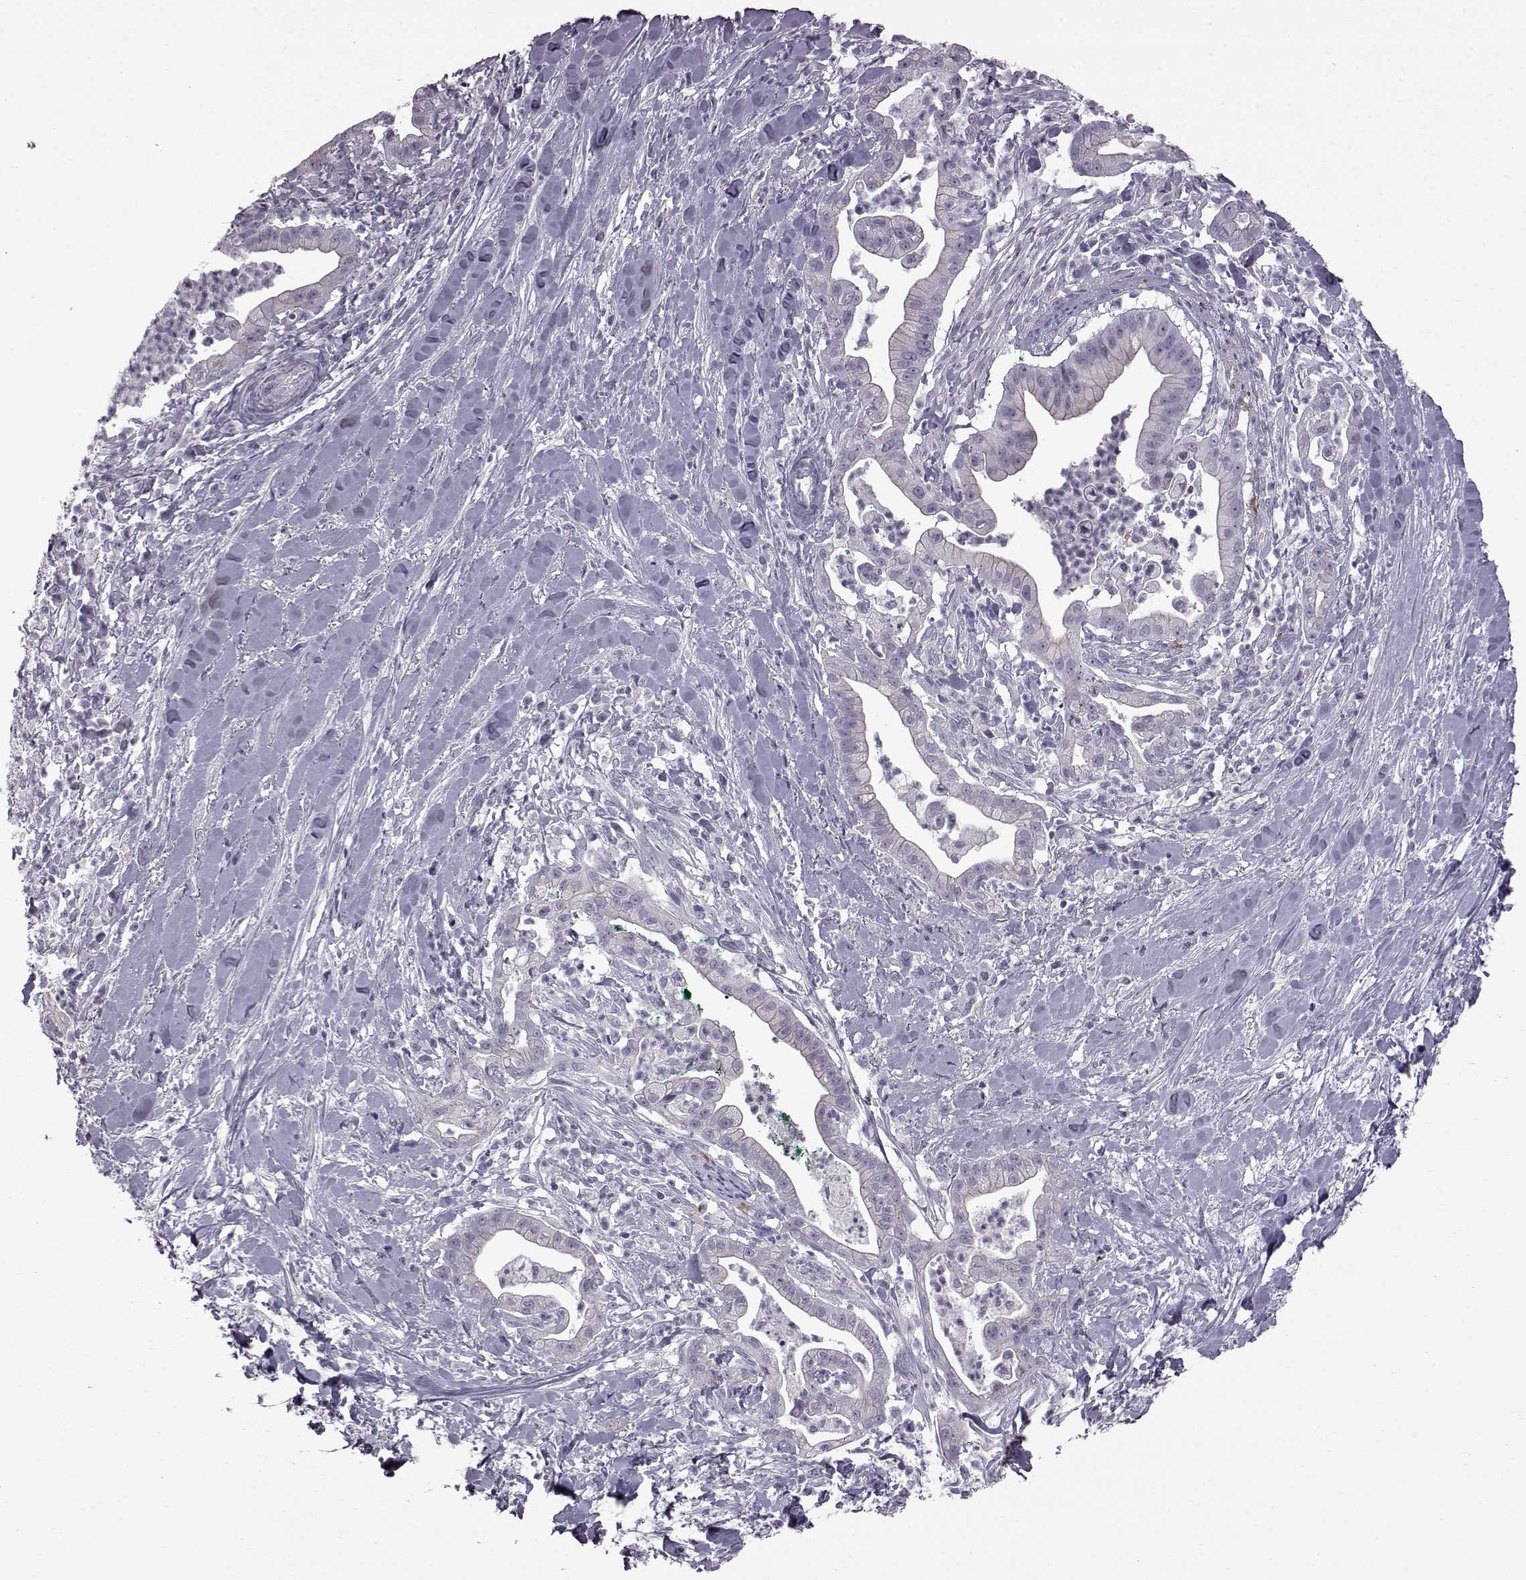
{"staining": {"intensity": "negative", "quantity": "none", "location": "none"}, "tissue": "pancreatic cancer", "cell_type": "Tumor cells", "image_type": "cancer", "snomed": [{"axis": "morphology", "description": "Normal tissue, NOS"}, {"axis": "morphology", "description": "Adenocarcinoma, NOS"}, {"axis": "topography", "description": "Lymph node"}, {"axis": "topography", "description": "Pancreas"}], "caption": "There is no significant staining in tumor cells of pancreatic adenocarcinoma.", "gene": "SLC28A2", "patient": {"sex": "female", "age": 58}}